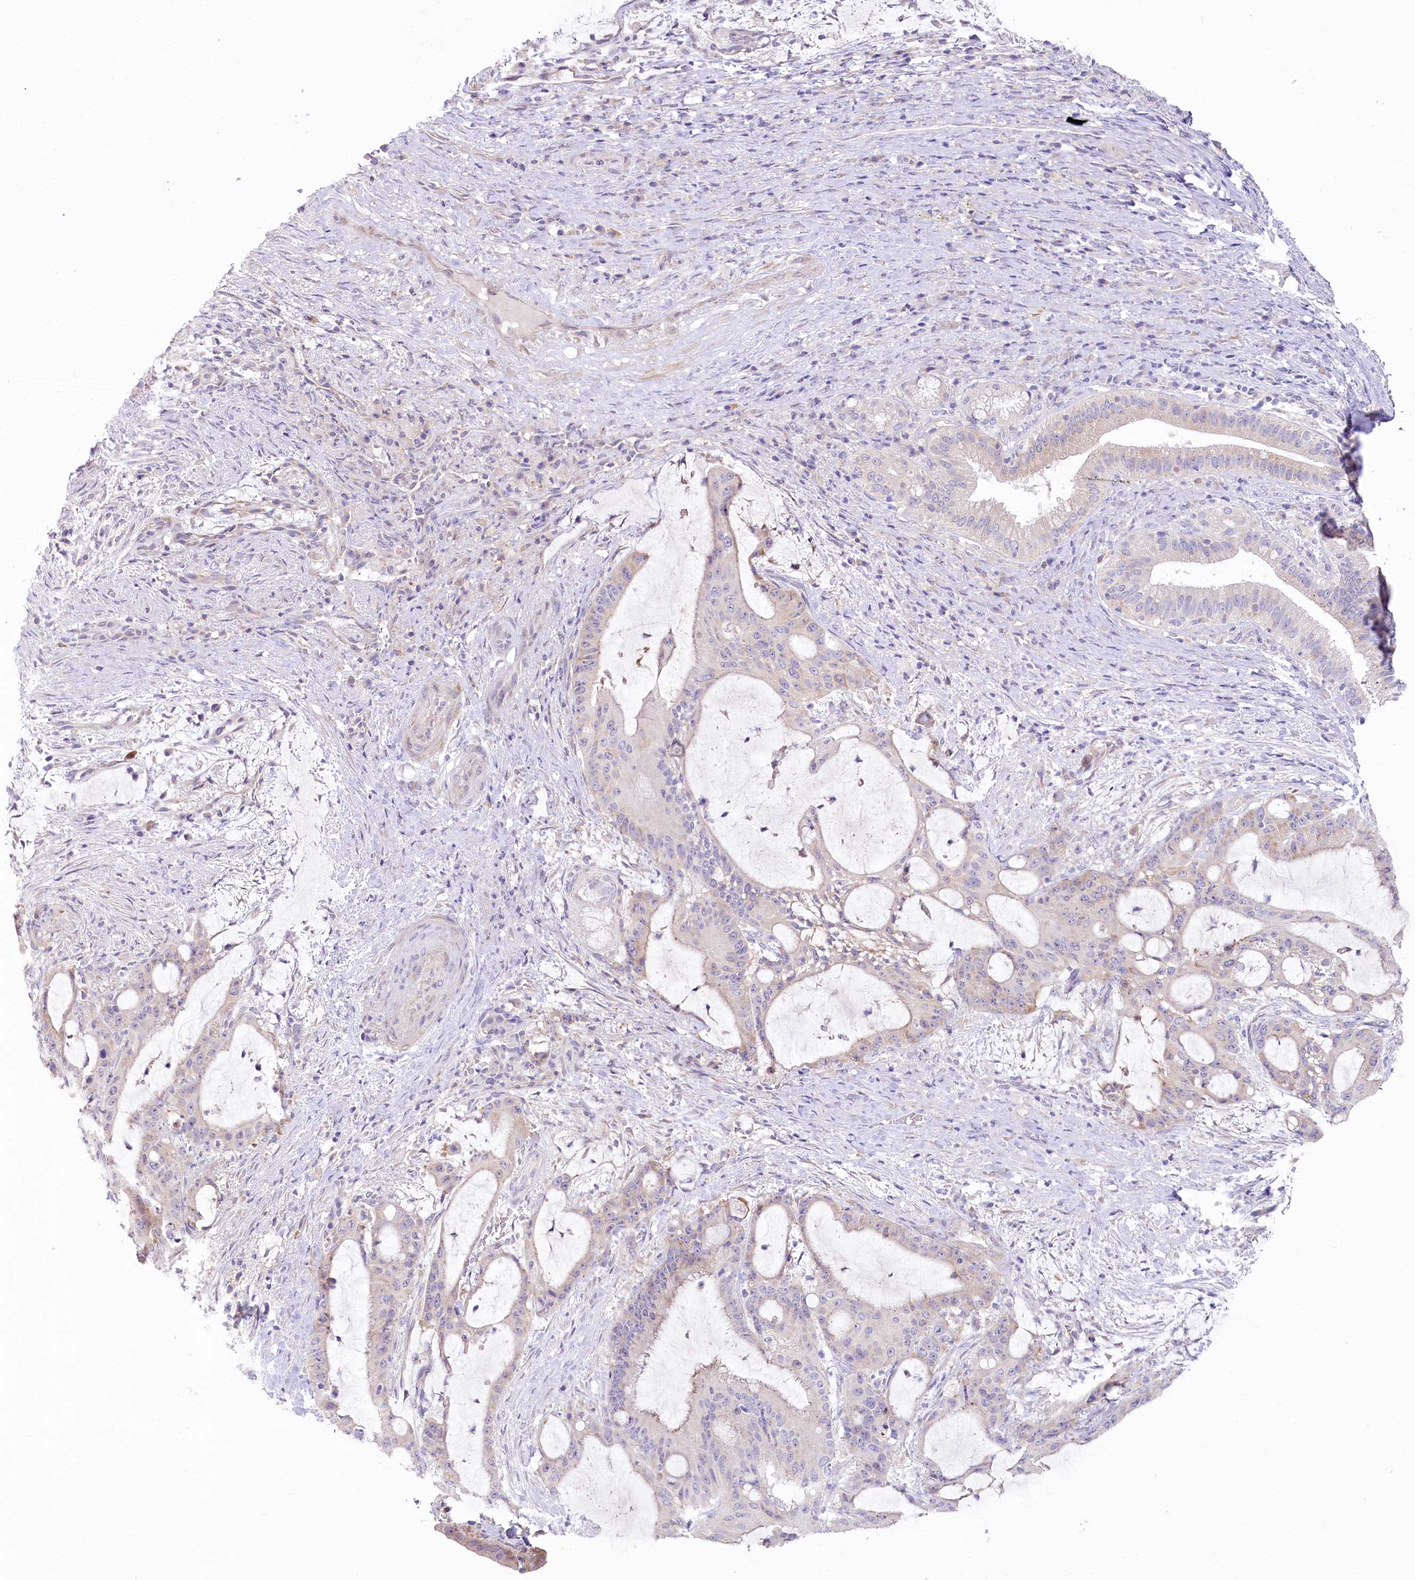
{"staining": {"intensity": "weak", "quantity": "<25%", "location": "cytoplasmic/membranous"}, "tissue": "liver cancer", "cell_type": "Tumor cells", "image_type": "cancer", "snomed": [{"axis": "morphology", "description": "Normal tissue, NOS"}, {"axis": "morphology", "description": "Cholangiocarcinoma"}, {"axis": "topography", "description": "Liver"}, {"axis": "topography", "description": "Peripheral nerve tissue"}], "caption": "Tumor cells show no significant positivity in liver cholangiocarcinoma.", "gene": "MYOZ1", "patient": {"sex": "female", "age": 73}}